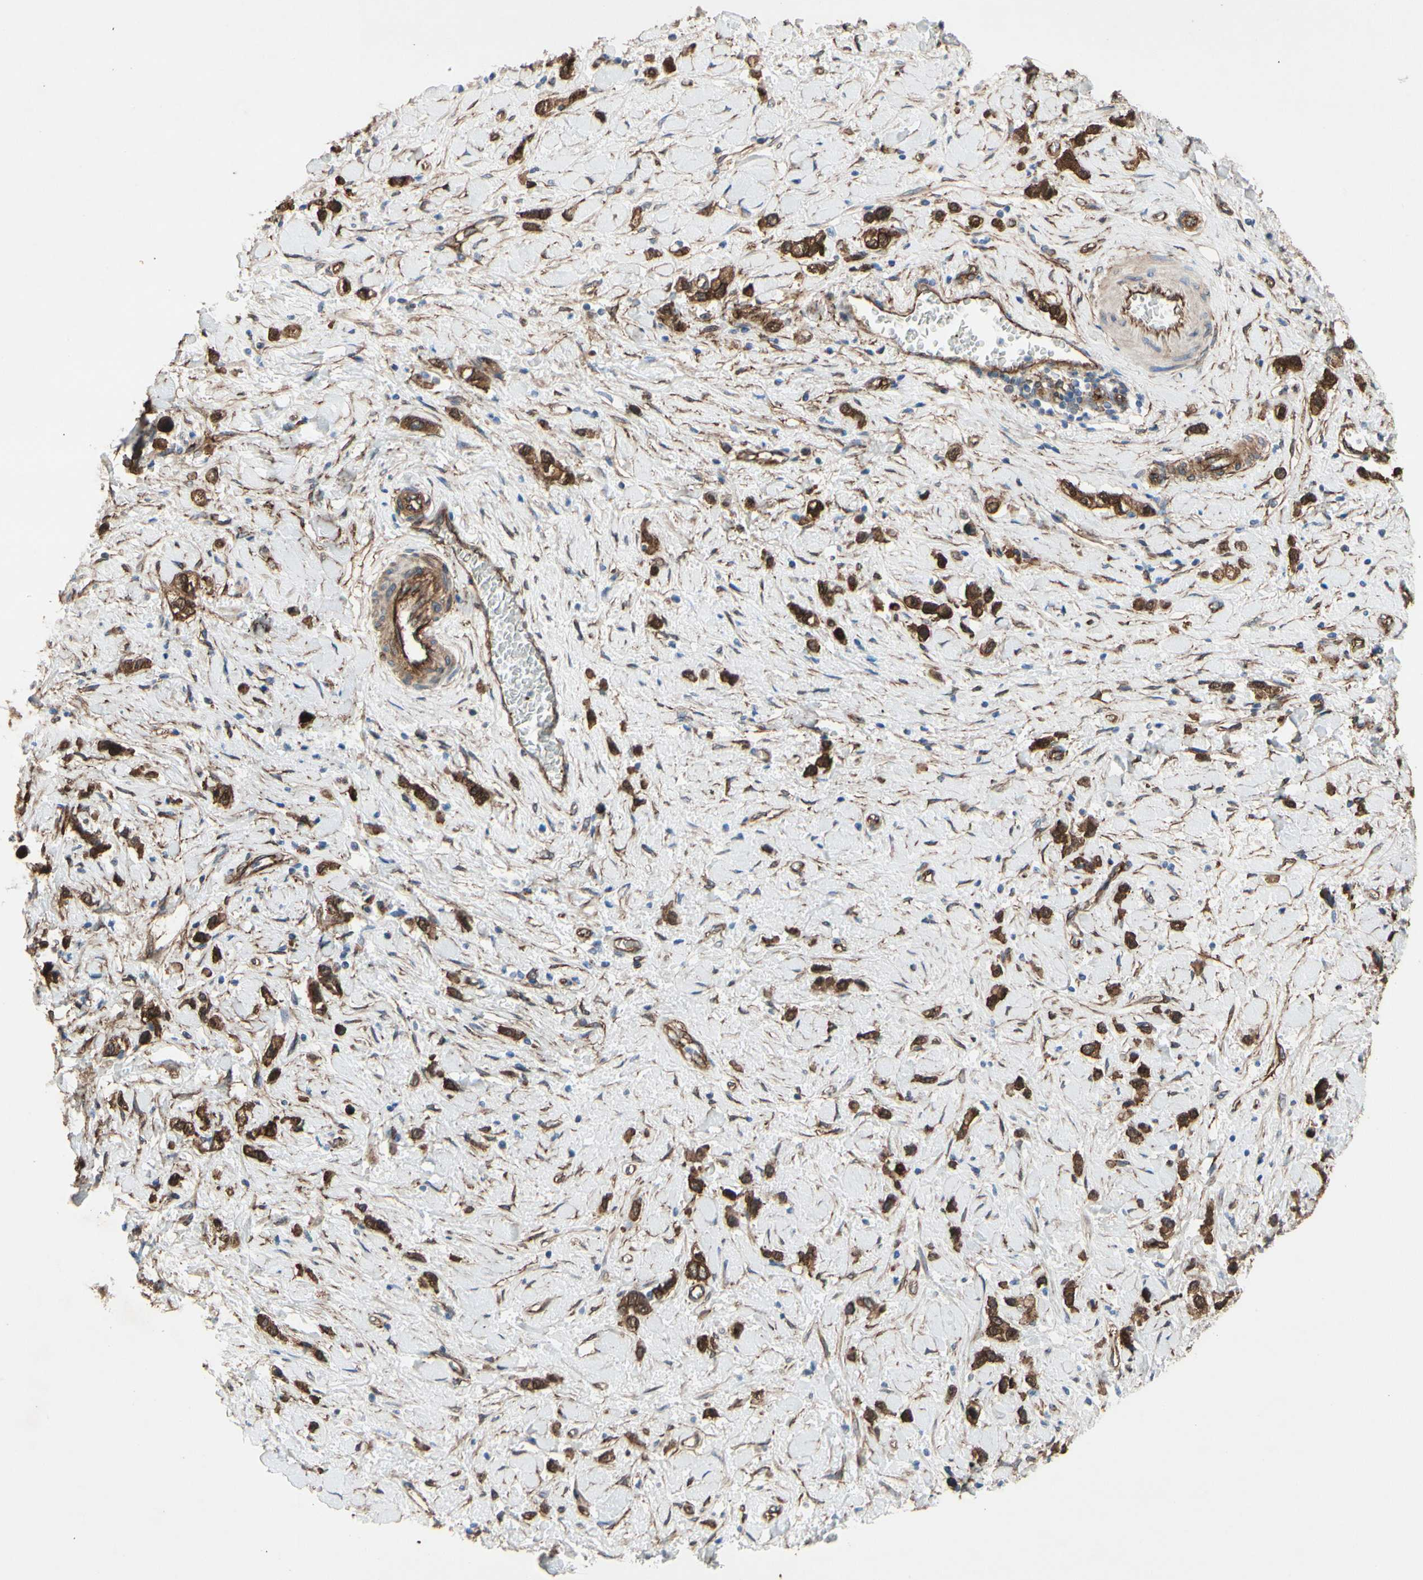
{"staining": {"intensity": "strong", "quantity": ">75%", "location": "cytoplasmic/membranous"}, "tissue": "stomach cancer", "cell_type": "Tumor cells", "image_type": "cancer", "snomed": [{"axis": "morphology", "description": "Normal tissue, NOS"}, {"axis": "morphology", "description": "Adenocarcinoma, NOS"}, {"axis": "topography", "description": "Stomach, upper"}, {"axis": "topography", "description": "Stomach"}], "caption": "Stomach cancer (adenocarcinoma) stained with a brown dye exhibits strong cytoplasmic/membranous positive staining in approximately >75% of tumor cells.", "gene": "CTTNBP2", "patient": {"sex": "female", "age": 65}}